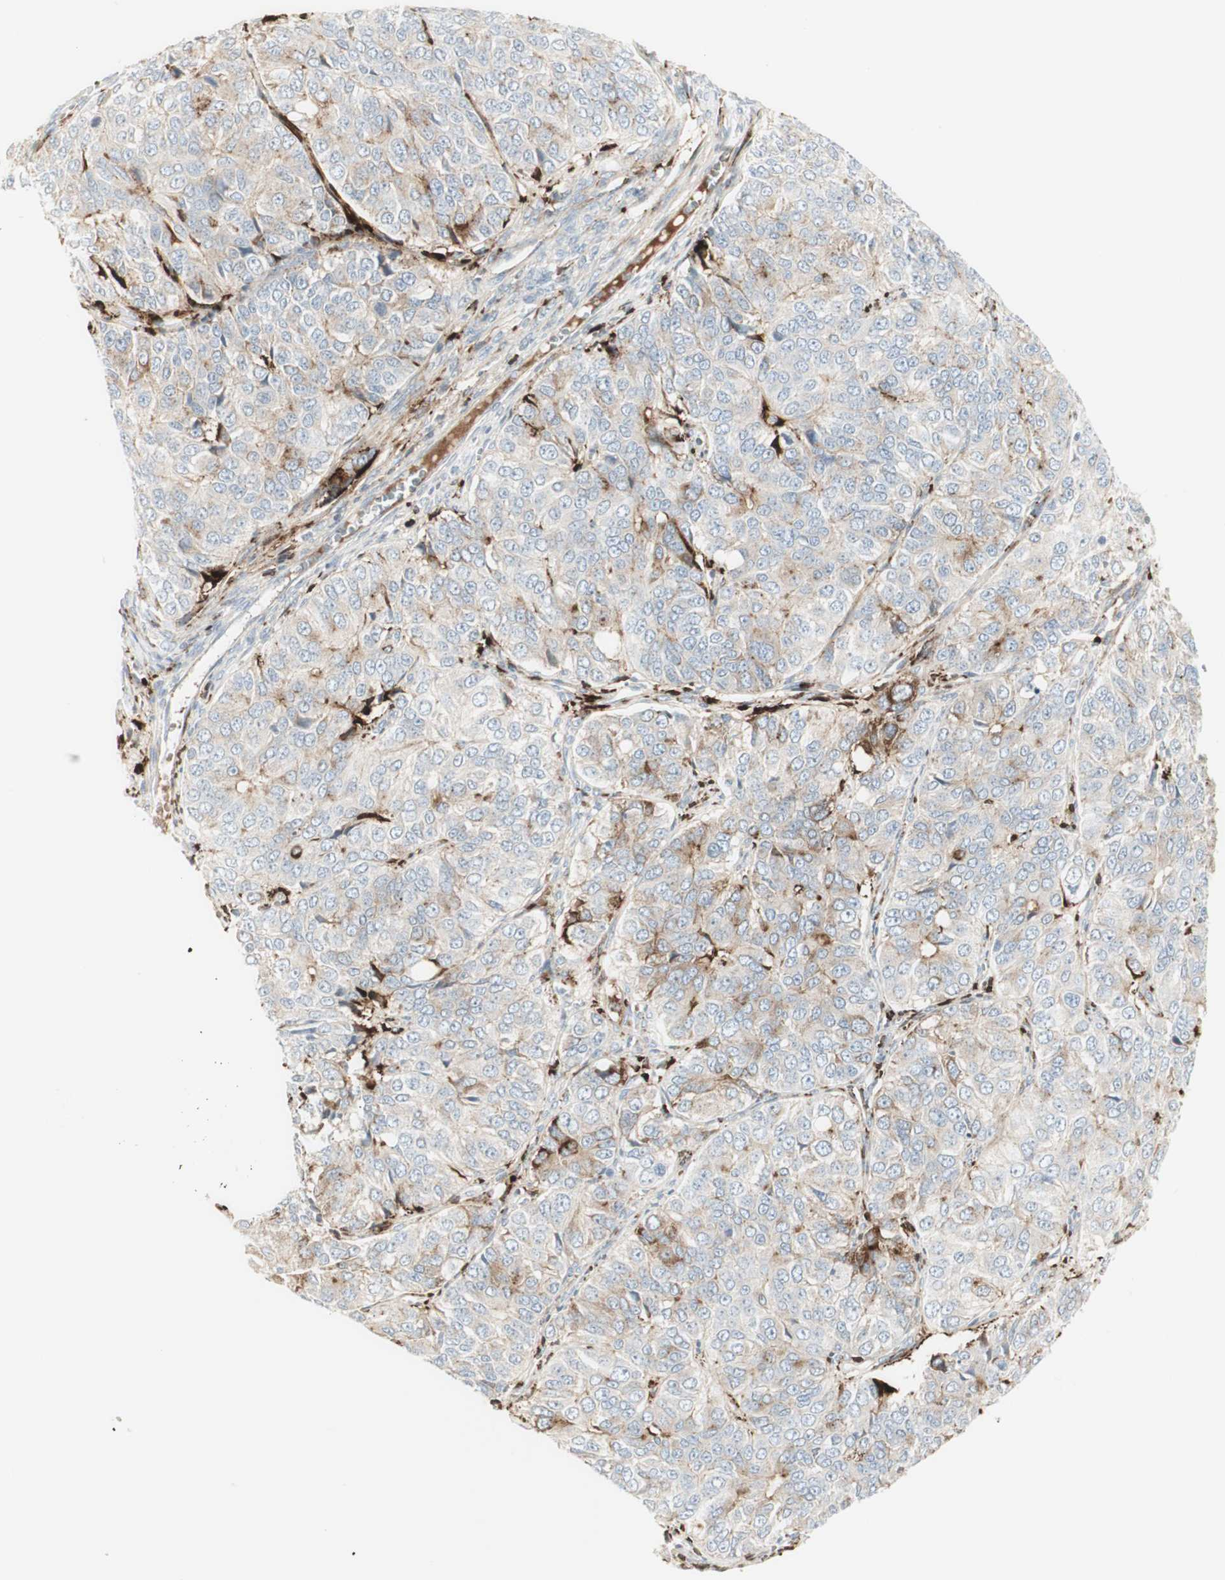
{"staining": {"intensity": "moderate", "quantity": "25%-75%", "location": "cytoplasmic/membranous"}, "tissue": "ovarian cancer", "cell_type": "Tumor cells", "image_type": "cancer", "snomed": [{"axis": "morphology", "description": "Carcinoma, endometroid"}, {"axis": "topography", "description": "Ovary"}], "caption": "Tumor cells display medium levels of moderate cytoplasmic/membranous expression in about 25%-75% of cells in human ovarian endometroid carcinoma.", "gene": "MDK", "patient": {"sex": "female", "age": 51}}